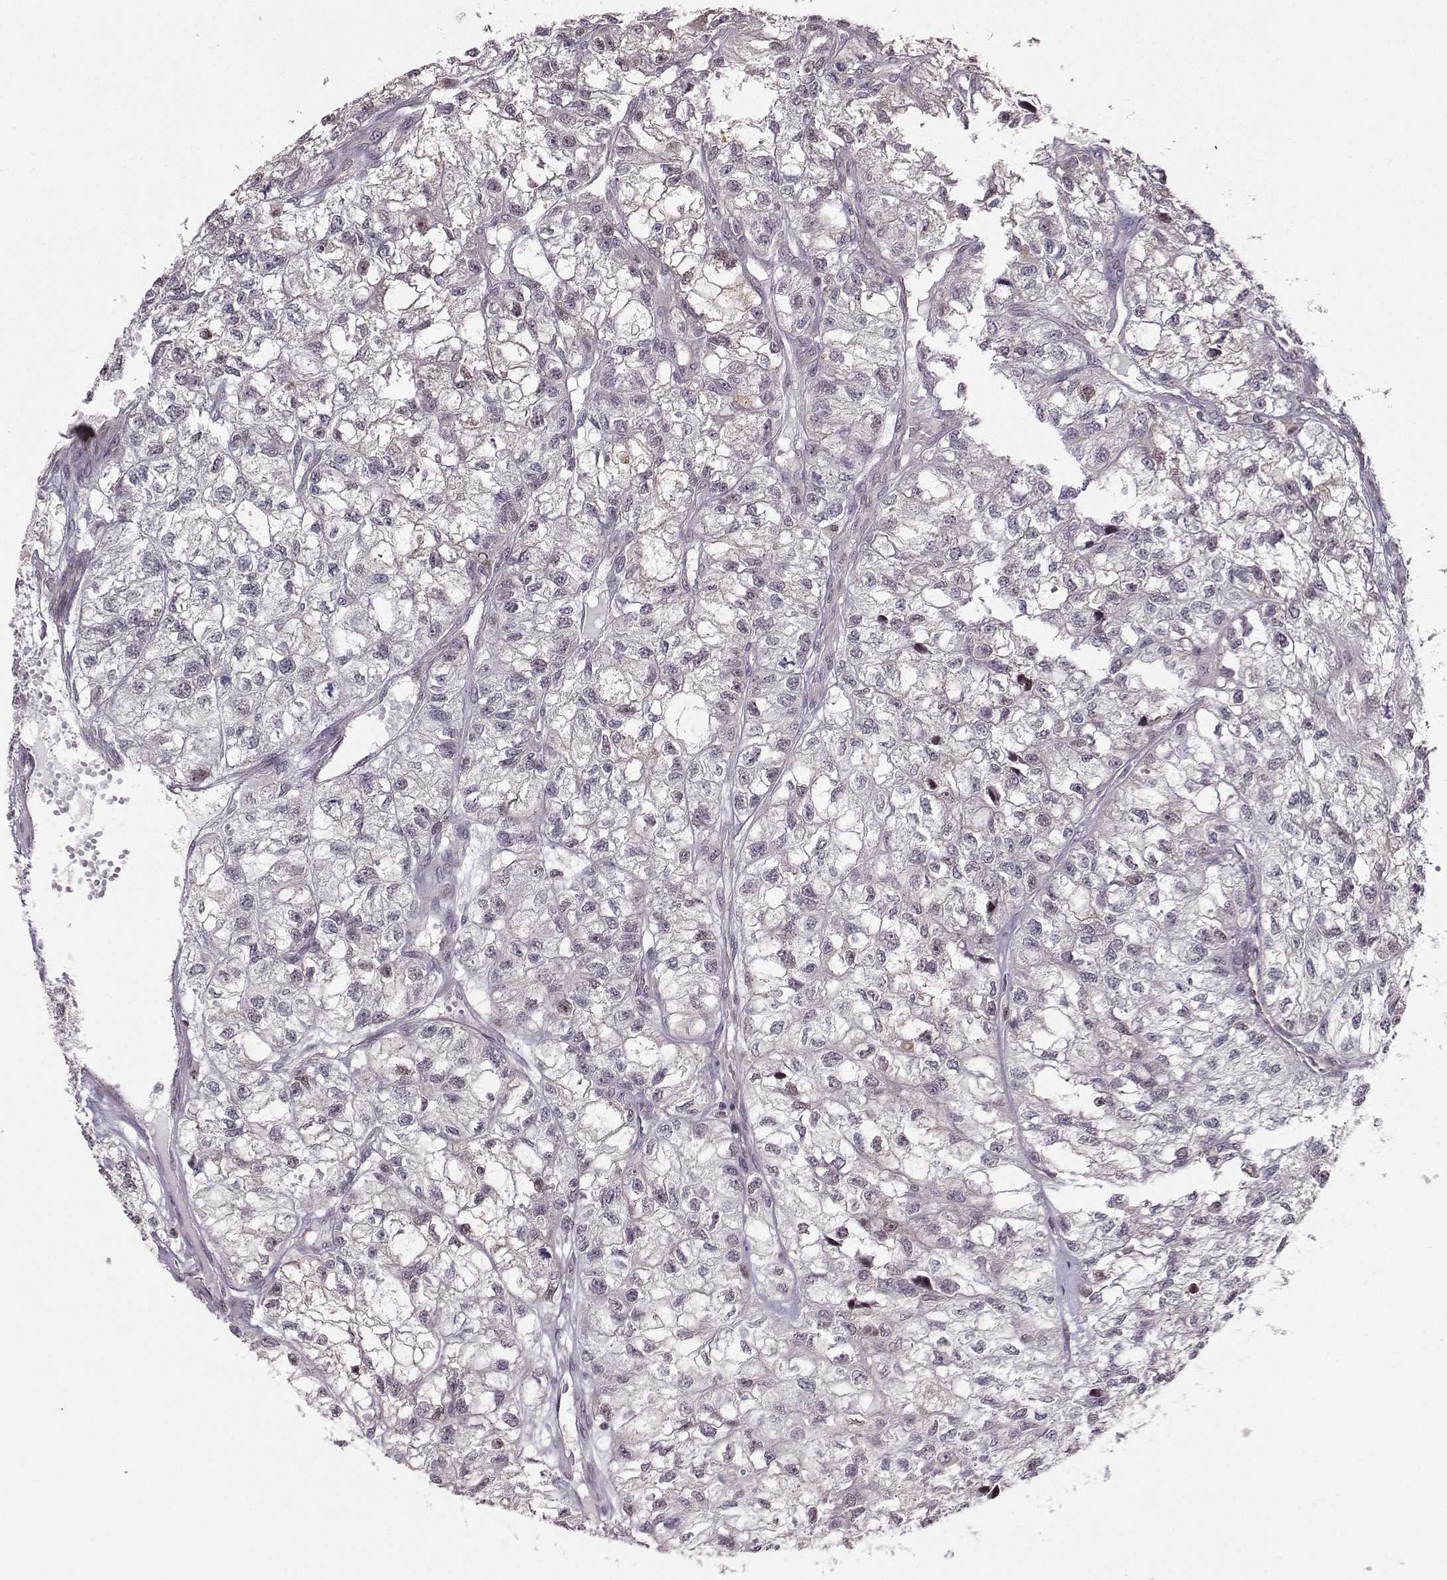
{"staining": {"intensity": "negative", "quantity": "none", "location": "none"}, "tissue": "renal cancer", "cell_type": "Tumor cells", "image_type": "cancer", "snomed": [{"axis": "morphology", "description": "Adenocarcinoma, NOS"}, {"axis": "topography", "description": "Kidney"}], "caption": "Immunohistochemical staining of human renal cancer displays no significant staining in tumor cells. (DAB immunohistochemistry (IHC), high magnification).", "gene": "PKP2", "patient": {"sex": "male", "age": 56}}